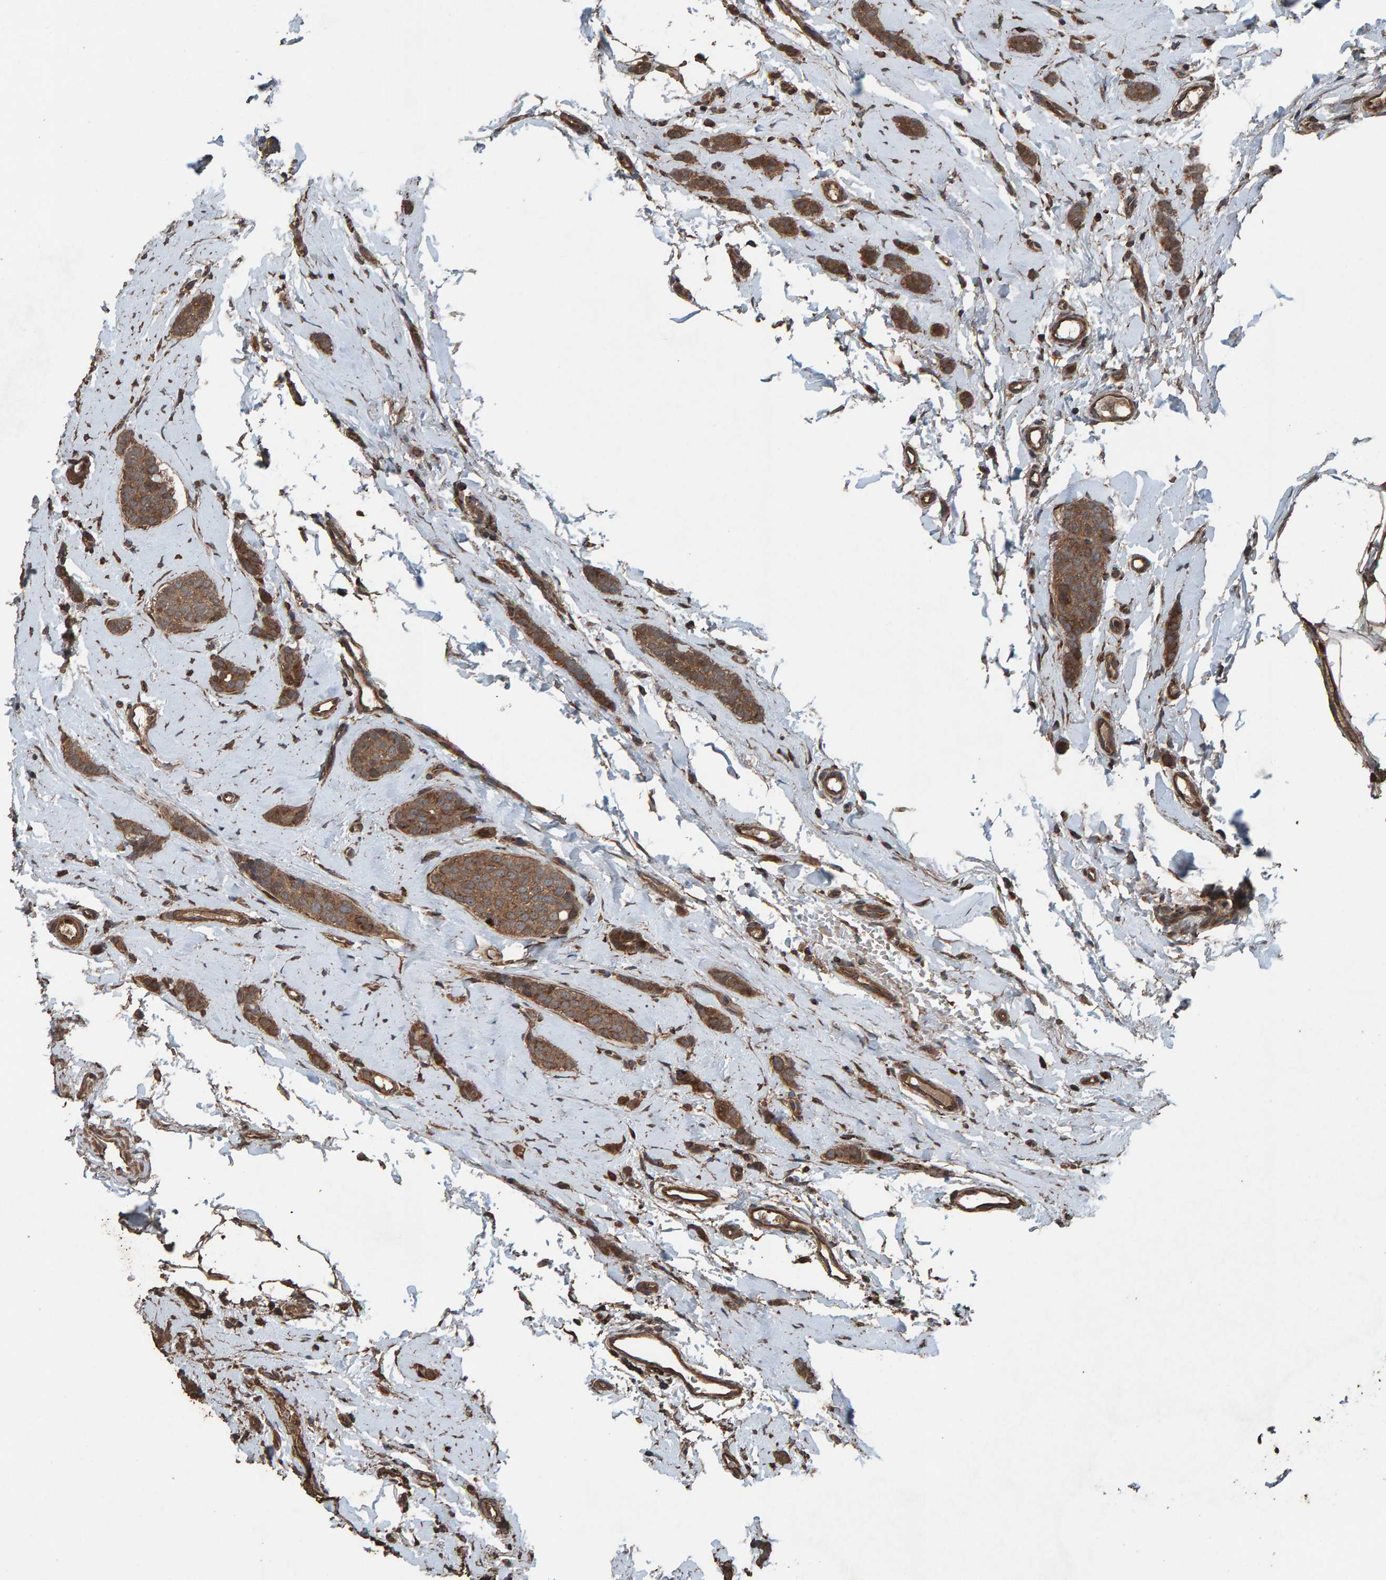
{"staining": {"intensity": "moderate", "quantity": ">75%", "location": "cytoplasmic/membranous"}, "tissue": "breast cancer", "cell_type": "Tumor cells", "image_type": "cancer", "snomed": [{"axis": "morphology", "description": "Lobular carcinoma"}, {"axis": "topography", "description": "Skin"}, {"axis": "topography", "description": "Breast"}], "caption": "Immunohistochemical staining of human breast cancer reveals medium levels of moderate cytoplasmic/membranous protein expression in approximately >75% of tumor cells.", "gene": "DUS1L", "patient": {"sex": "female", "age": 46}}